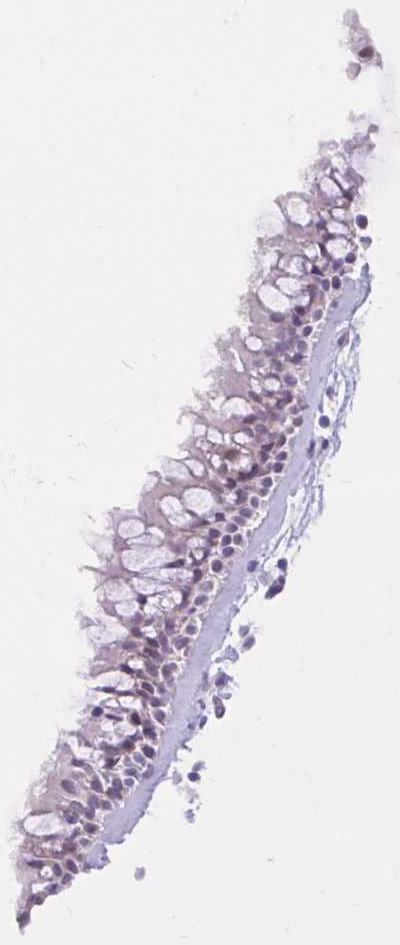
{"staining": {"intensity": "negative", "quantity": "none", "location": "none"}, "tissue": "nasopharynx", "cell_type": "Respiratory epithelial cells", "image_type": "normal", "snomed": [{"axis": "morphology", "description": "Normal tissue, NOS"}, {"axis": "topography", "description": "Nasopharynx"}], "caption": "Protein analysis of normal nasopharynx reveals no significant expression in respiratory epithelial cells. (Brightfield microscopy of DAB immunohistochemistry (IHC) at high magnification).", "gene": "REEP1", "patient": {"sex": "female", "age": 39}}